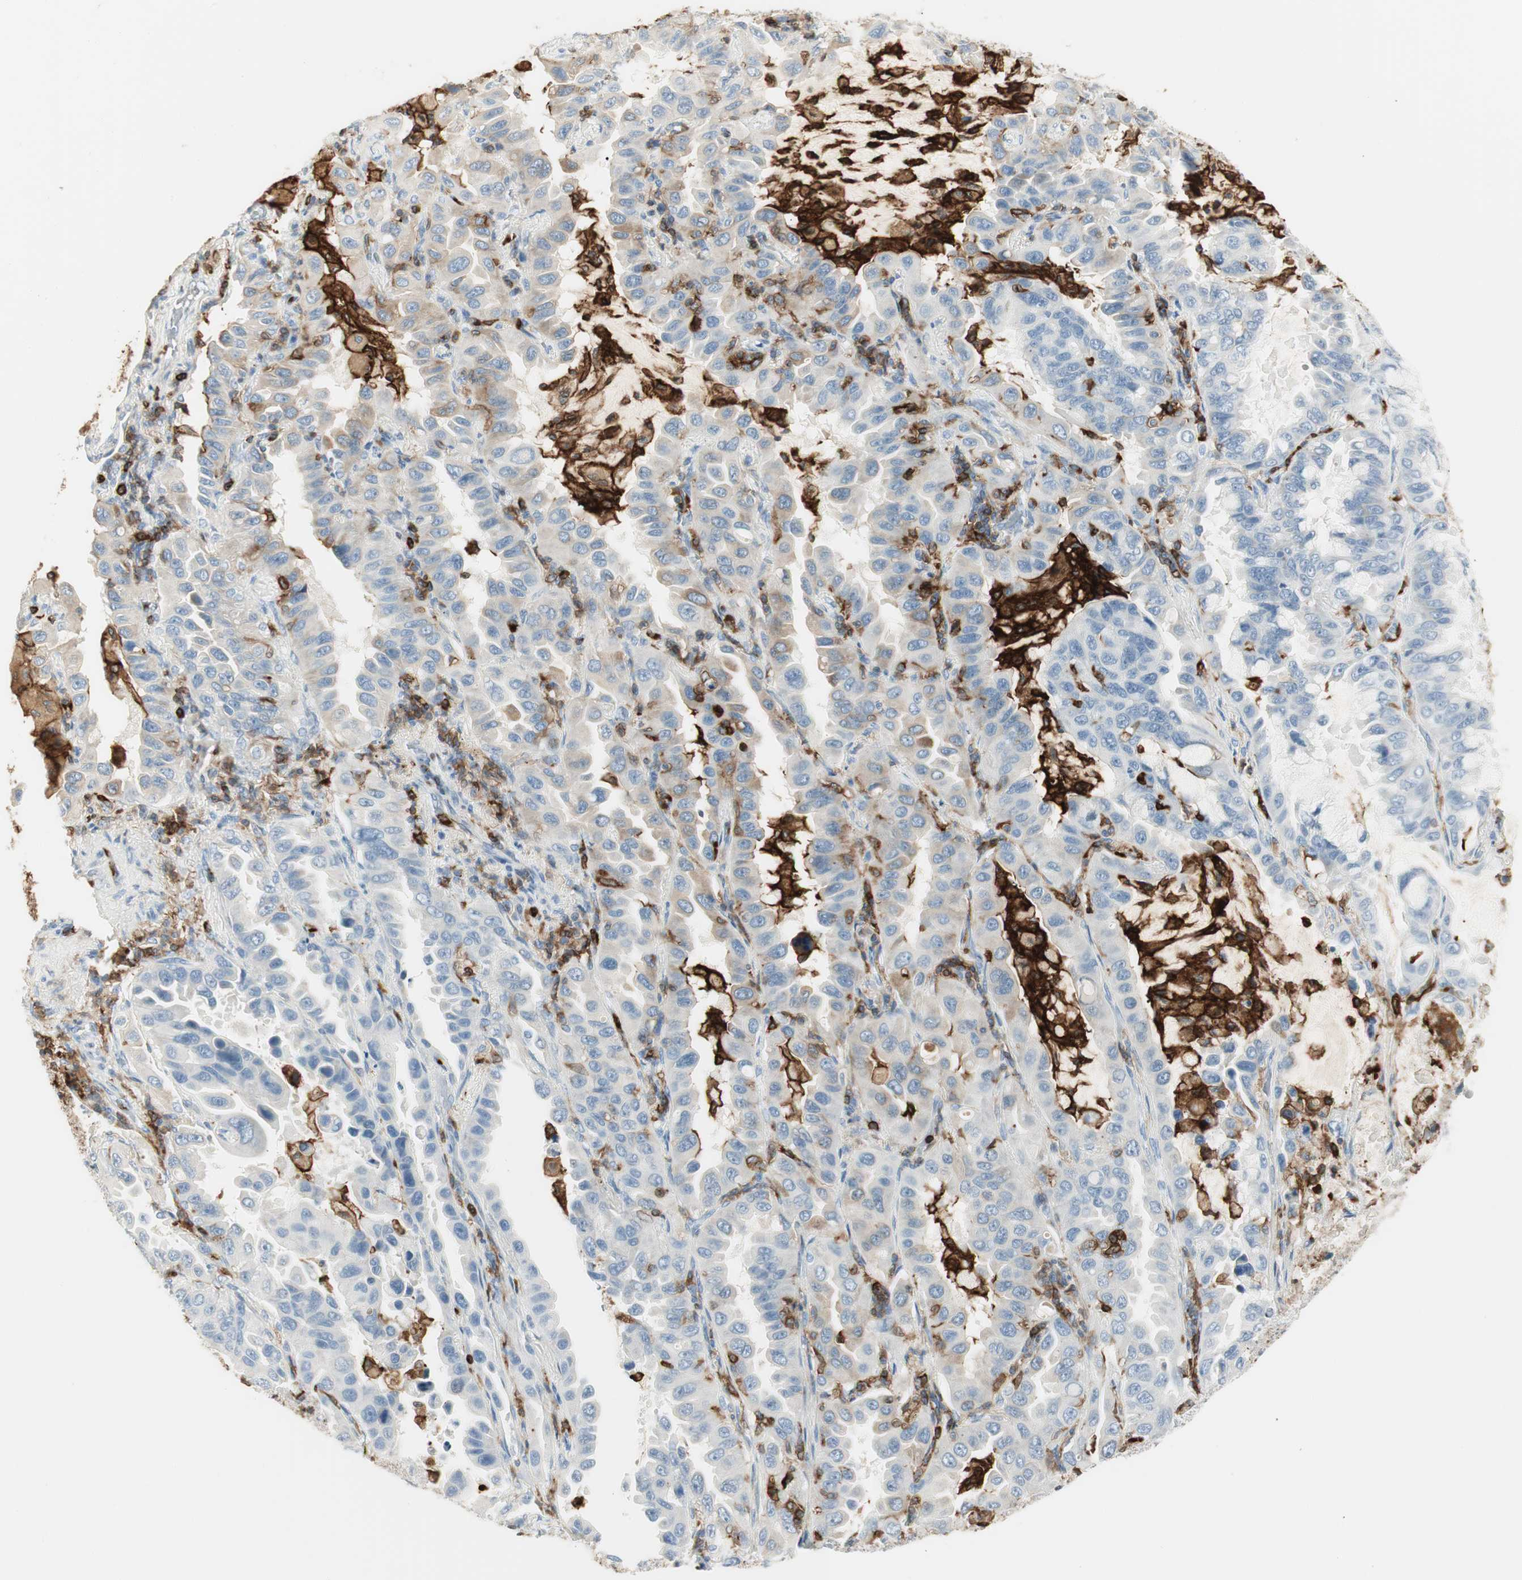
{"staining": {"intensity": "weak", "quantity": "<25%", "location": "cytoplasmic/membranous"}, "tissue": "lung cancer", "cell_type": "Tumor cells", "image_type": "cancer", "snomed": [{"axis": "morphology", "description": "Adenocarcinoma, NOS"}, {"axis": "topography", "description": "Lung"}], "caption": "Immunohistochemistry of lung adenocarcinoma exhibits no expression in tumor cells.", "gene": "ITGB2", "patient": {"sex": "male", "age": 64}}